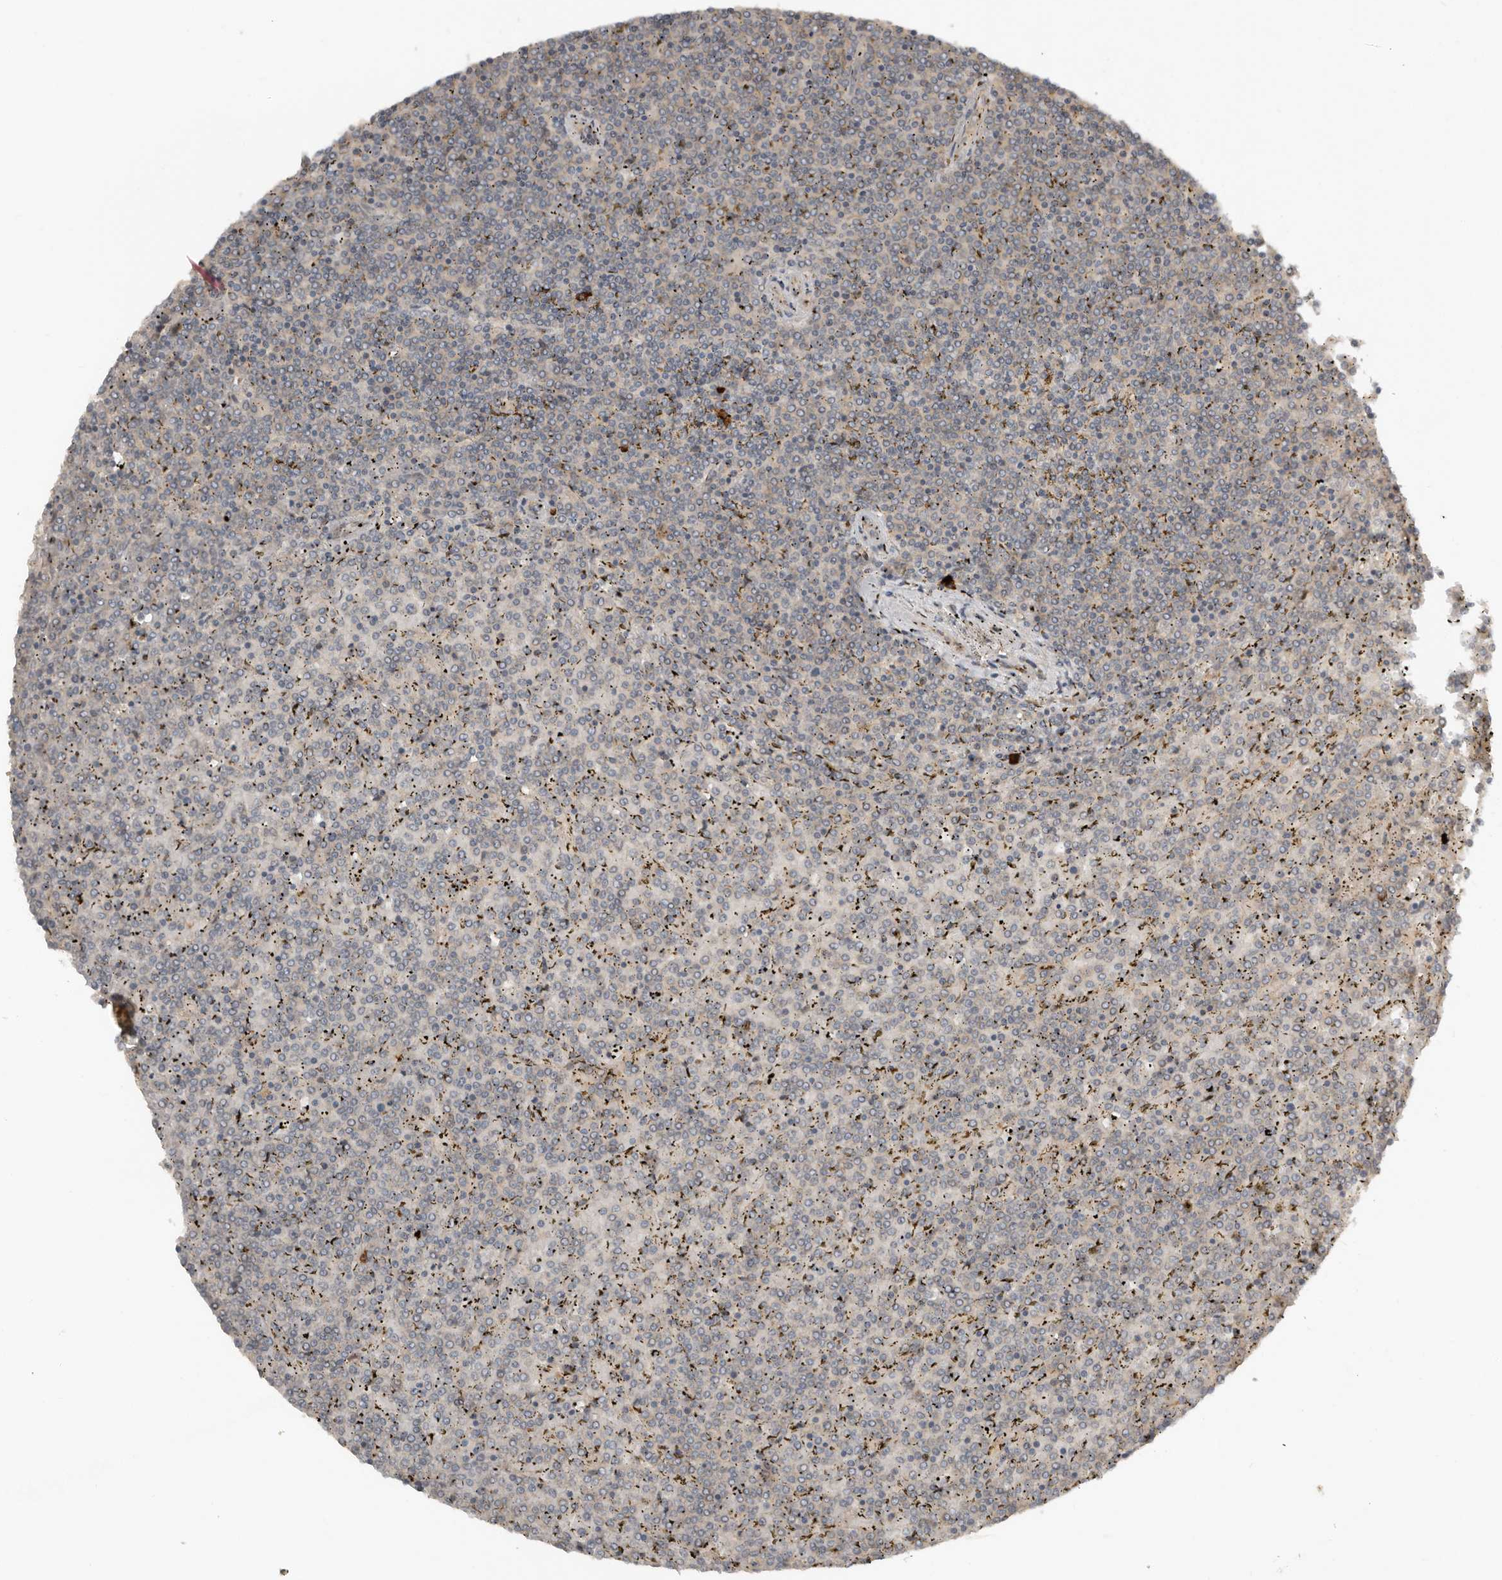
{"staining": {"intensity": "negative", "quantity": "none", "location": "none"}, "tissue": "lymphoma", "cell_type": "Tumor cells", "image_type": "cancer", "snomed": [{"axis": "morphology", "description": "Malignant lymphoma, non-Hodgkin's type, Low grade"}, {"axis": "topography", "description": "Spleen"}], "caption": "Immunohistochemical staining of malignant lymphoma, non-Hodgkin's type (low-grade) displays no significant positivity in tumor cells.", "gene": "TEAD3", "patient": {"sex": "female", "age": 19}}